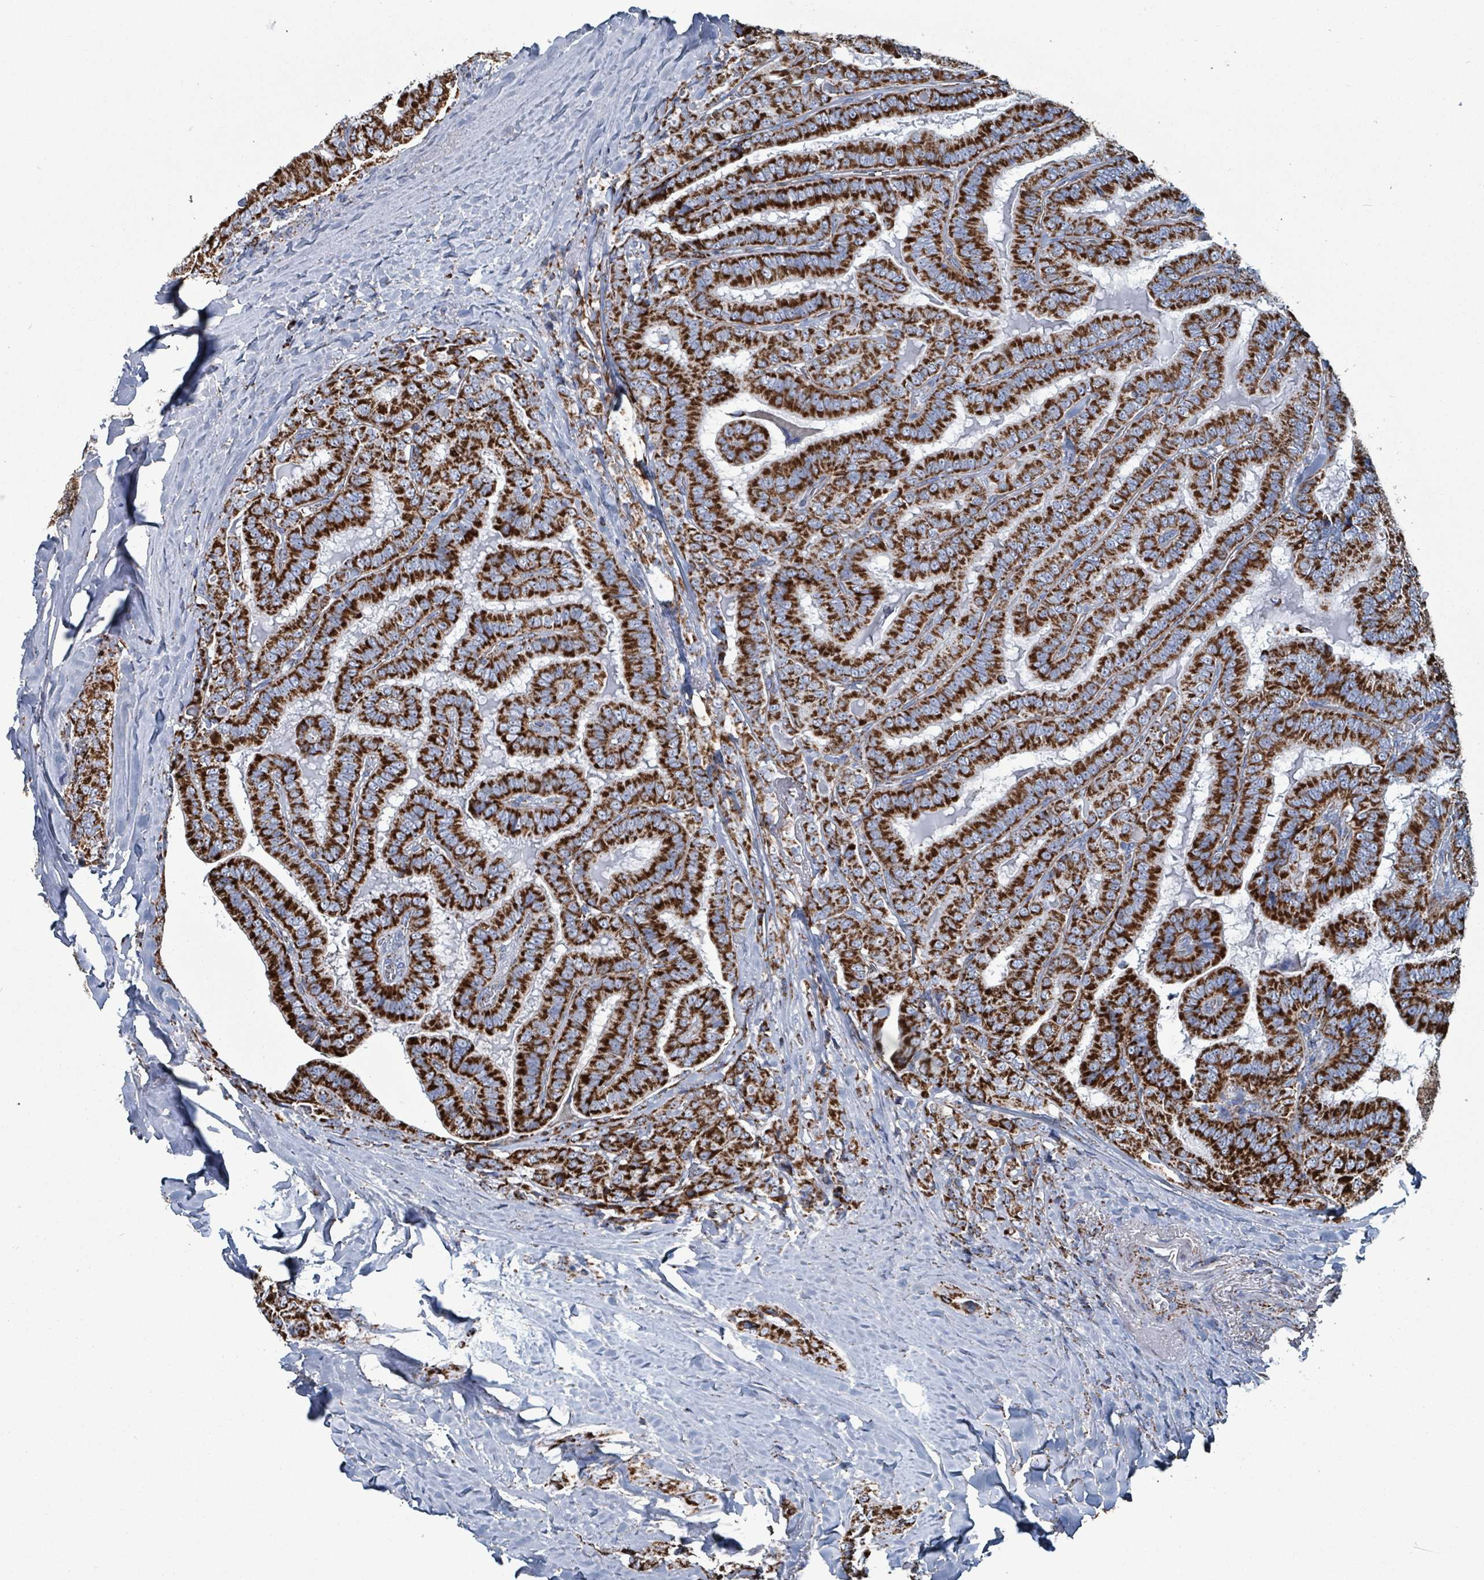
{"staining": {"intensity": "strong", "quantity": ">75%", "location": "cytoplasmic/membranous"}, "tissue": "thyroid cancer", "cell_type": "Tumor cells", "image_type": "cancer", "snomed": [{"axis": "morphology", "description": "Papillary adenocarcinoma, NOS"}, {"axis": "topography", "description": "Thyroid gland"}], "caption": "Approximately >75% of tumor cells in human thyroid papillary adenocarcinoma demonstrate strong cytoplasmic/membranous protein positivity as visualized by brown immunohistochemical staining.", "gene": "IDH3B", "patient": {"sex": "male", "age": 61}}